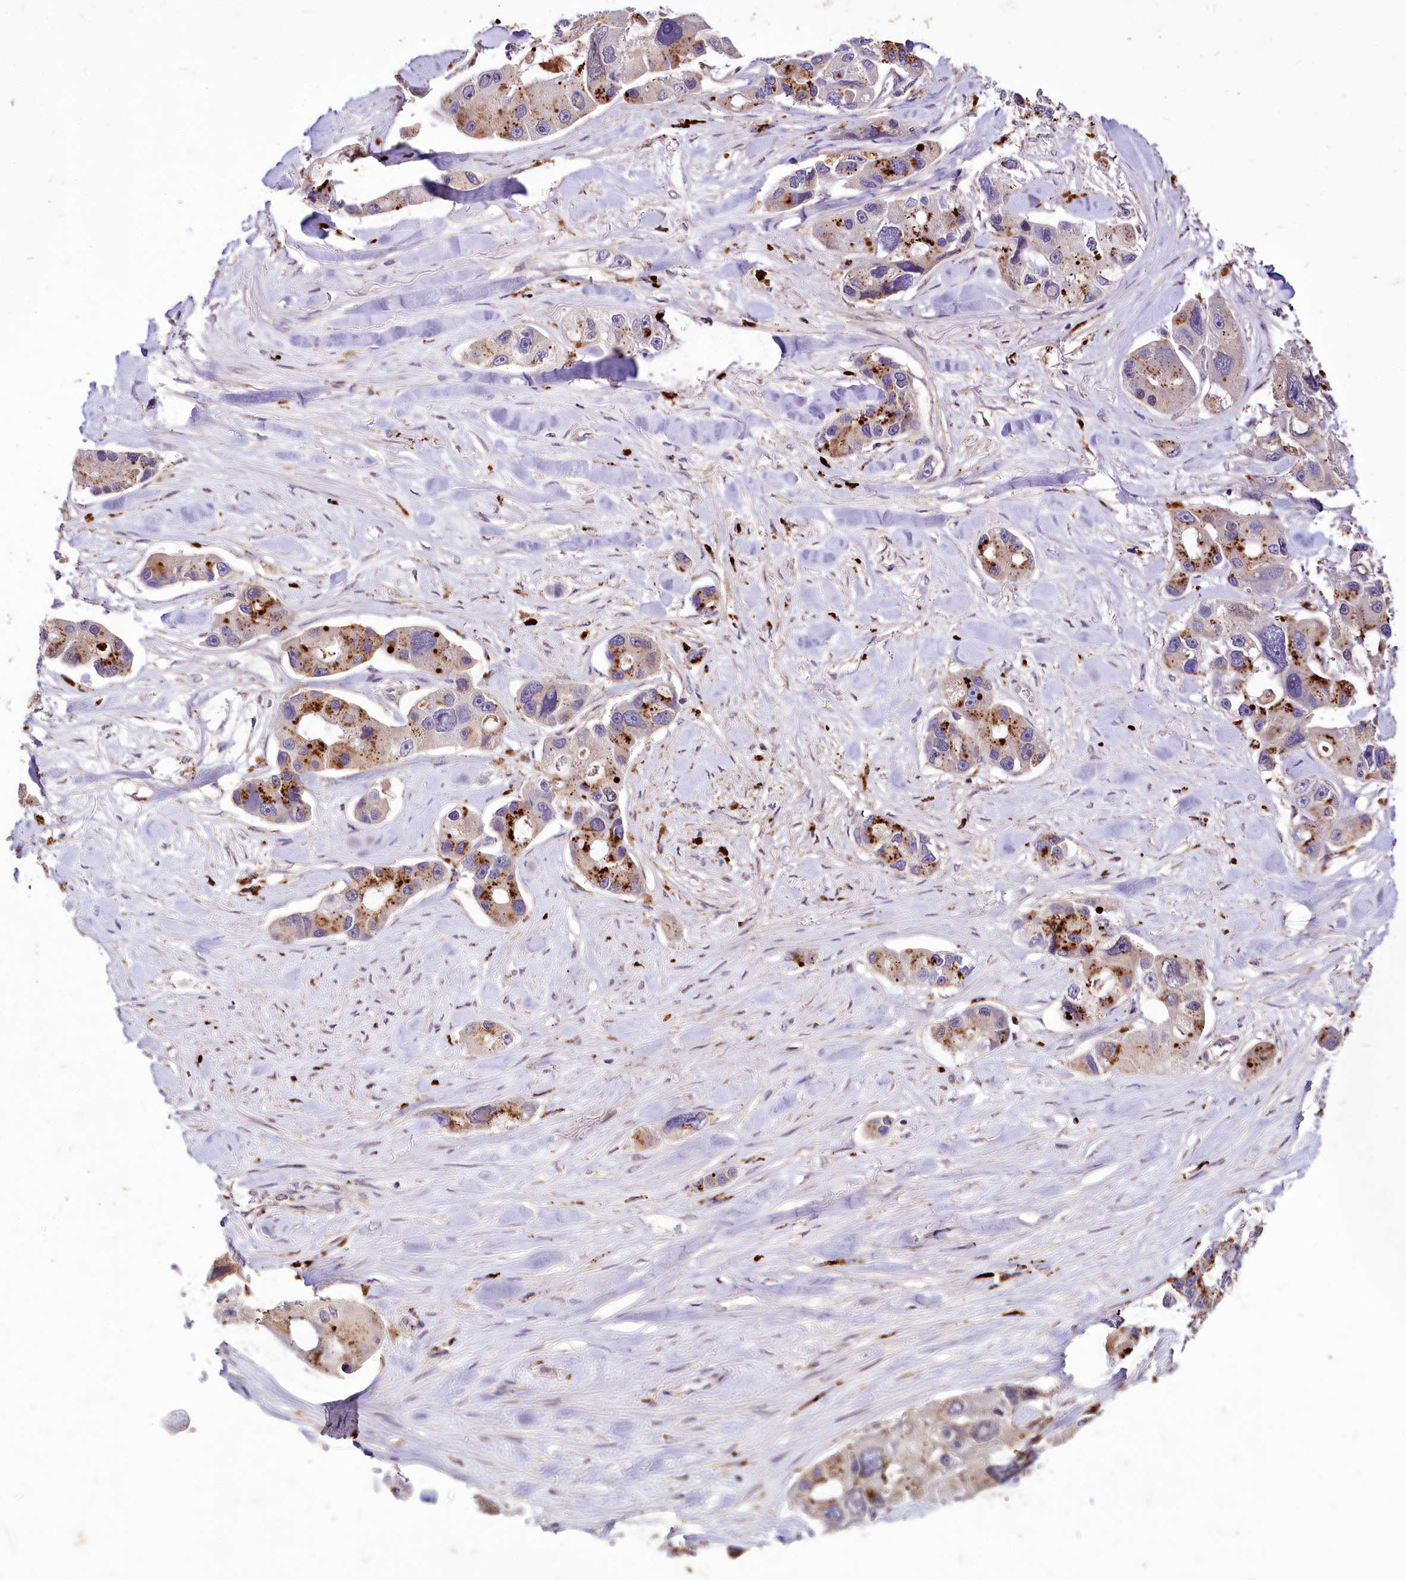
{"staining": {"intensity": "moderate", "quantity": "25%-75%", "location": "cytoplasmic/membranous"}, "tissue": "lung cancer", "cell_type": "Tumor cells", "image_type": "cancer", "snomed": [{"axis": "morphology", "description": "Adenocarcinoma, NOS"}, {"axis": "topography", "description": "Lung"}], "caption": "A micrograph of human lung adenocarcinoma stained for a protein reveals moderate cytoplasmic/membranous brown staining in tumor cells. (Brightfield microscopy of DAB IHC at high magnification).", "gene": "C11orf86", "patient": {"sex": "female", "age": 54}}